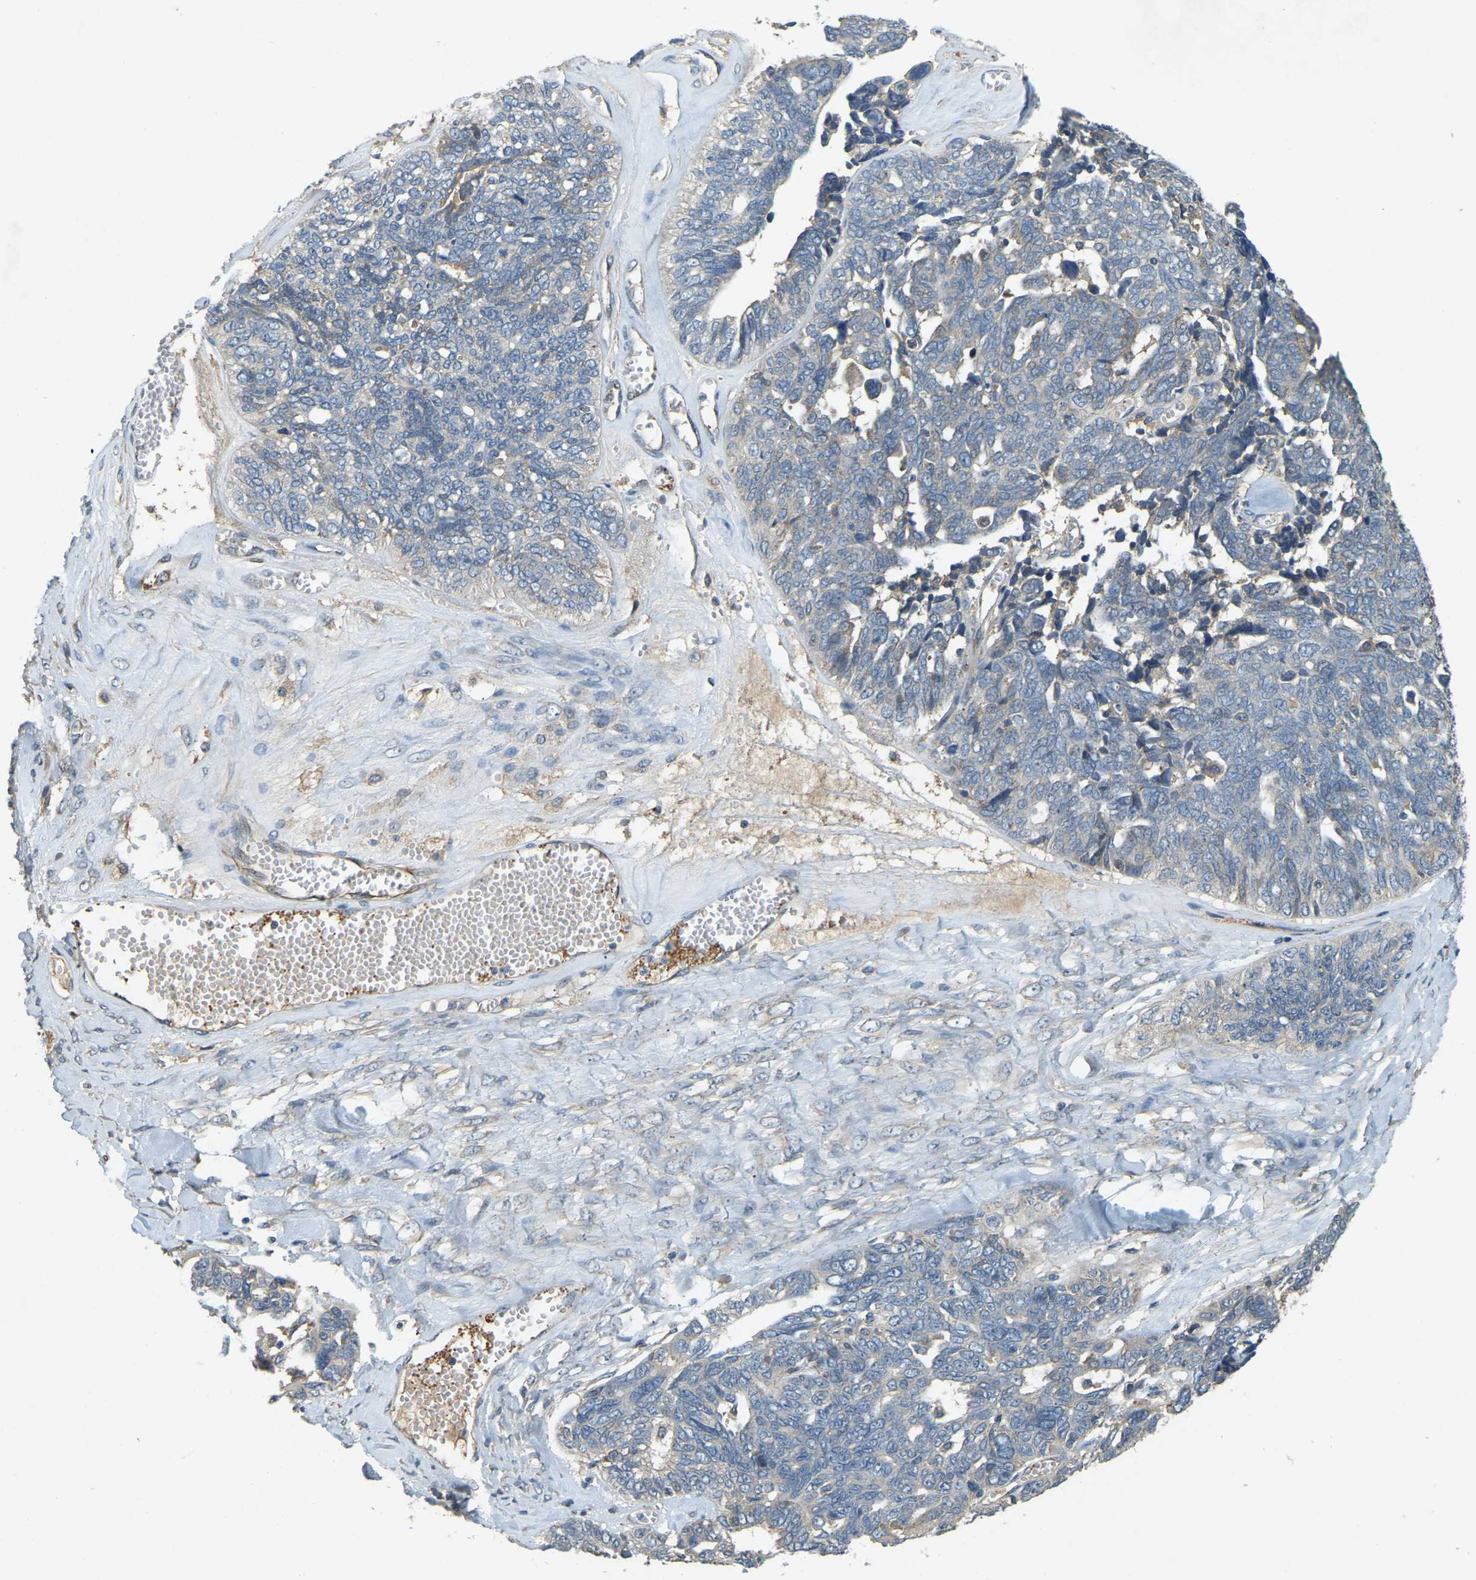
{"staining": {"intensity": "negative", "quantity": "none", "location": "none"}, "tissue": "ovarian cancer", "cell_type": "Tumor cells", "image_type": "cancer", "snomed": [{"axis": "morphology", "description": "Cystadenocarcinoma, serous, NOS"}, {"axis": "topography", "description": "Ovary"}], "caption": "Micrograph shows no significant protein positivity in tumor cells of ovarian cancer.", "gene": "CFLAR", "patient": {"sex": "female", "age": 79}}